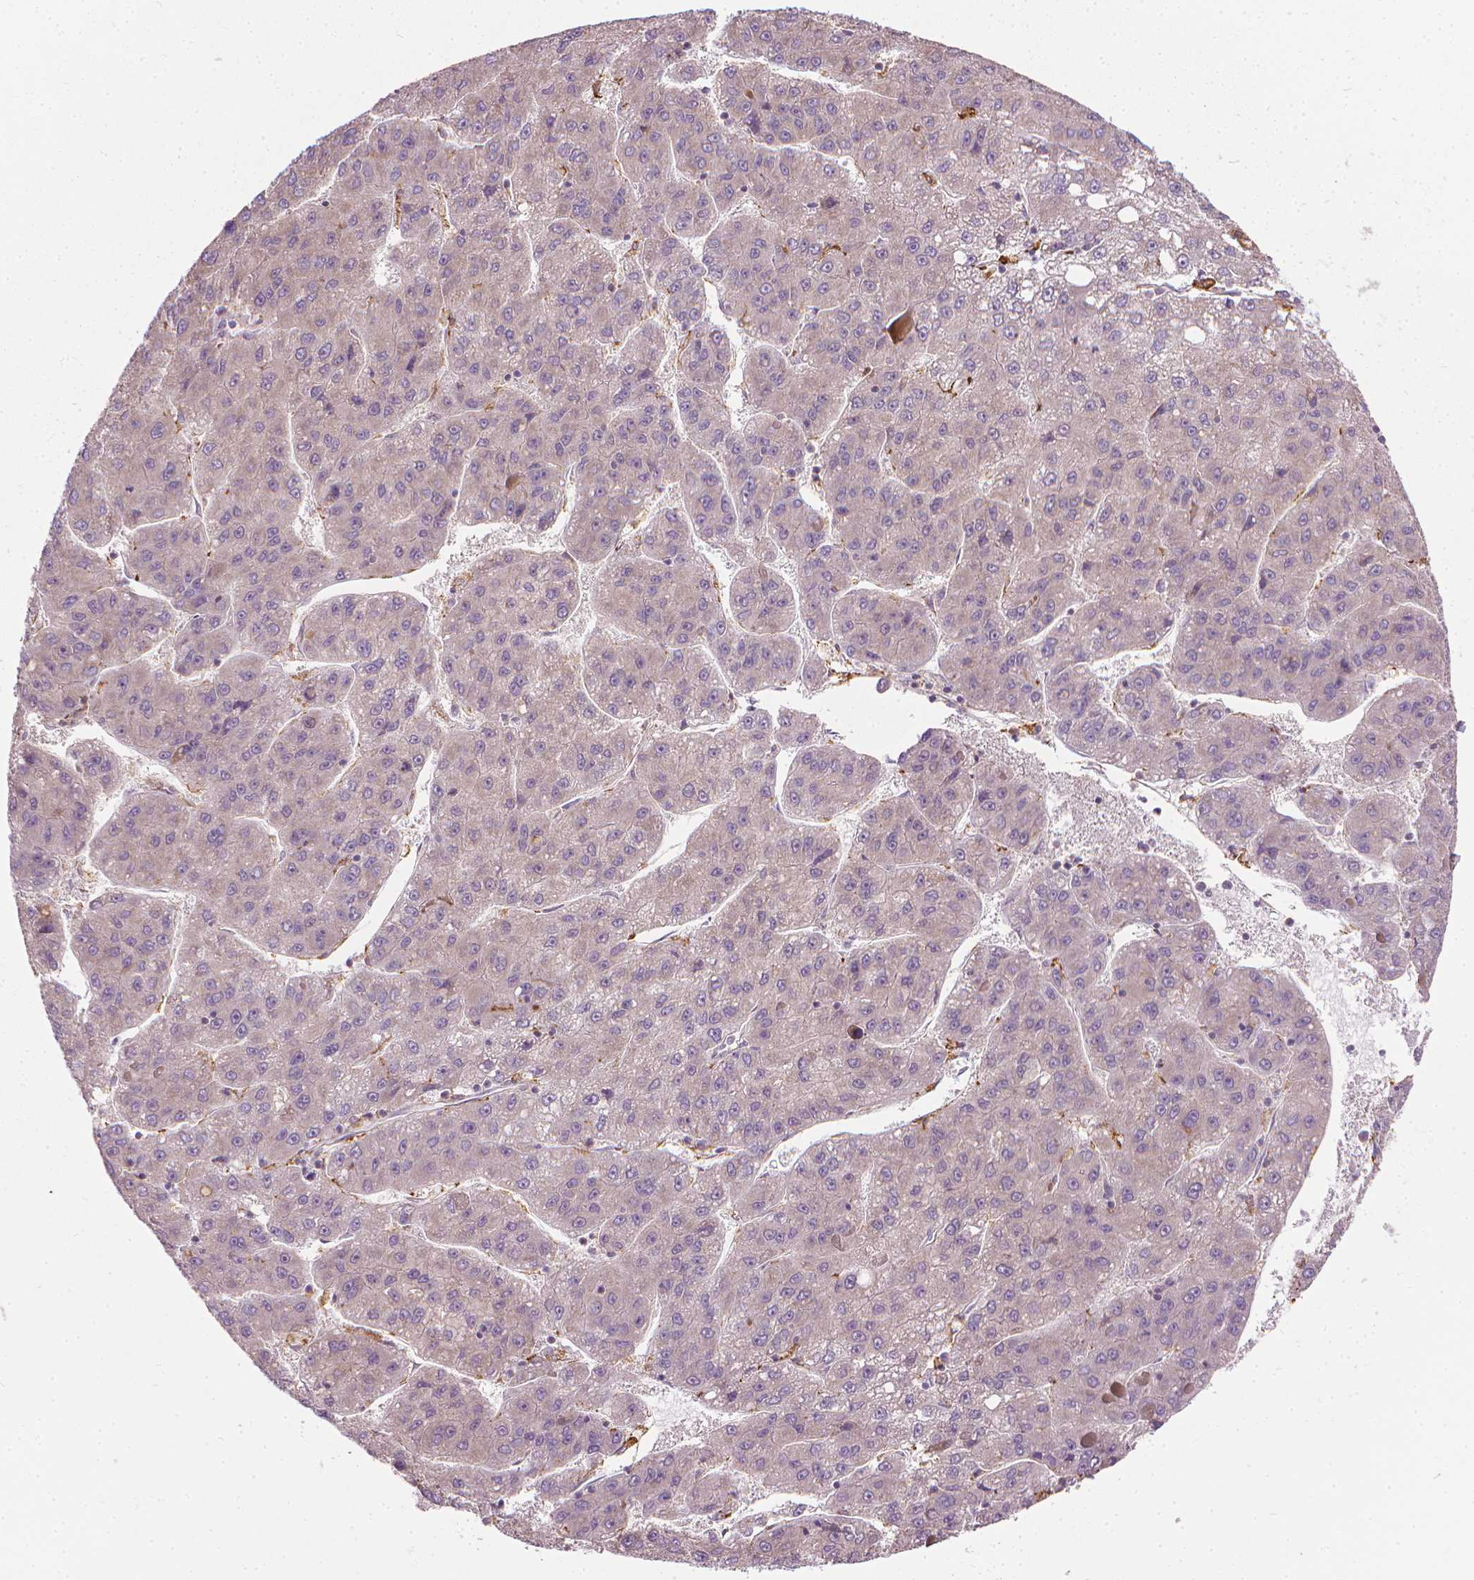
{"staining": {"intensity": "weak", "quantity": ">75%", "location": "cytoplasmic/membranous"}, "tissue": "liver cancer", "cell_type": "Tumor cells", "image_type": "cancer", "snomed": [{"axis": "morphology", "description": "Carcinoma, Hepatocellular, NOS"}, {"axis": "topography", "description": "Liver"}], "caption": "Immunohistochemistry staining of liver cancer, which exhibits low levels of weak cytoplasmic/membranous expression in about >75% of tumor cells indicating weak cytoplasmic/membranous protein staining. The staining was performed using DAB (3,3'-diaminobenzidine) (brown) for protein detection and nuclei were counterstained in hematoxylin (blue).", "gene": "PRAG1", "patient": {"sex": "female", "age": 82}}